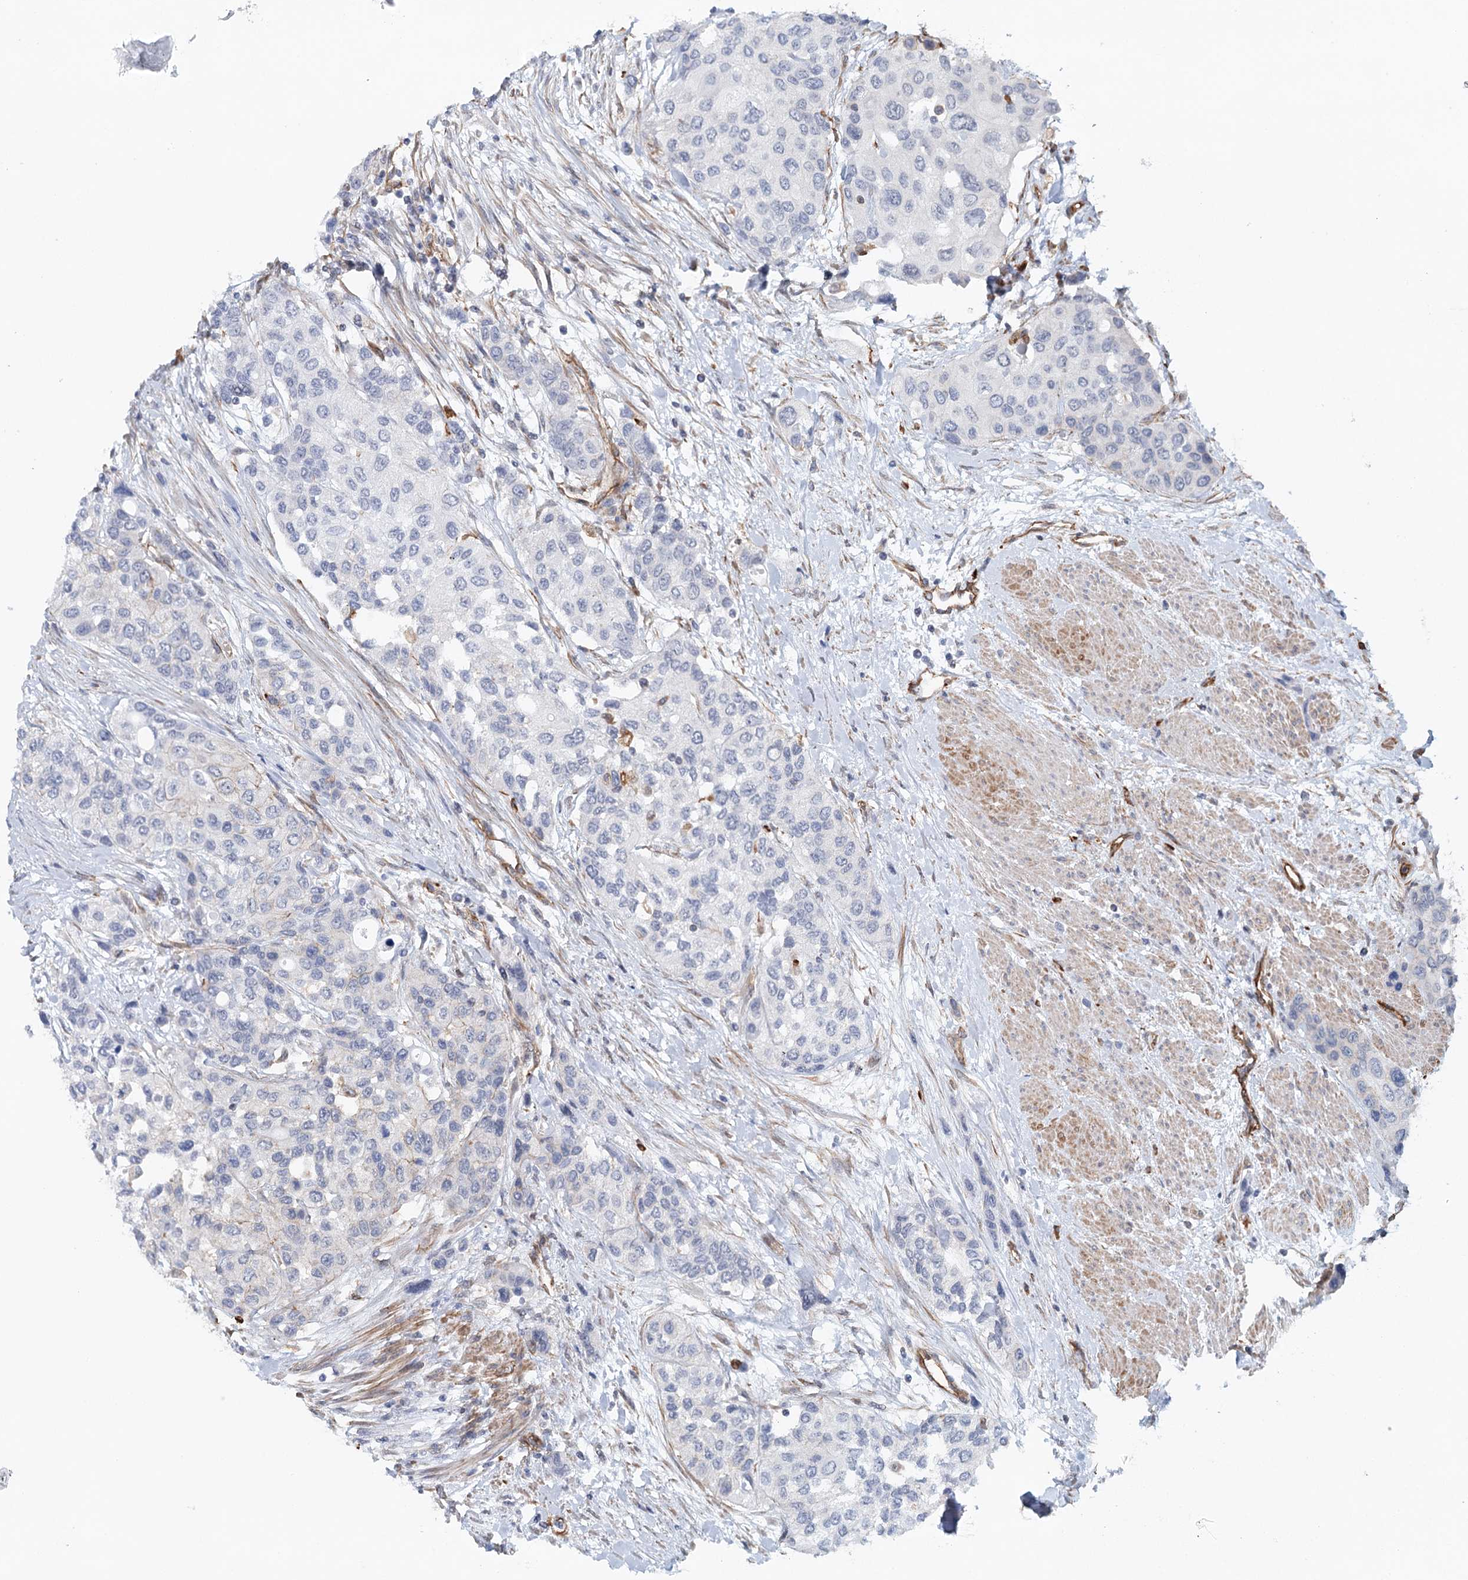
{"staining": {"intensity": "negative", "quantity": "none", "location": "none"}, "tissue": "urothelial cancer", "cell_type": "Tumor cells", "image_type": "cancer", "snomed": [{"axis": "morphology", "description": "Normal tissue, NOS"}, {"axis": "morphology", "description": "Urothelial carcinoma, High grade"}, {"axis": "topography", "description": "Vascular tissue"}, {"axis": "topography", "description": "Urinary bladder"}], "caption": "This is an immunohistochemistry image of human urothelial carcinoma (high-grade). There is no expression in tumor cells.", "gene": "SYNPO", "patient": {"sex": "female", "age": 56}}